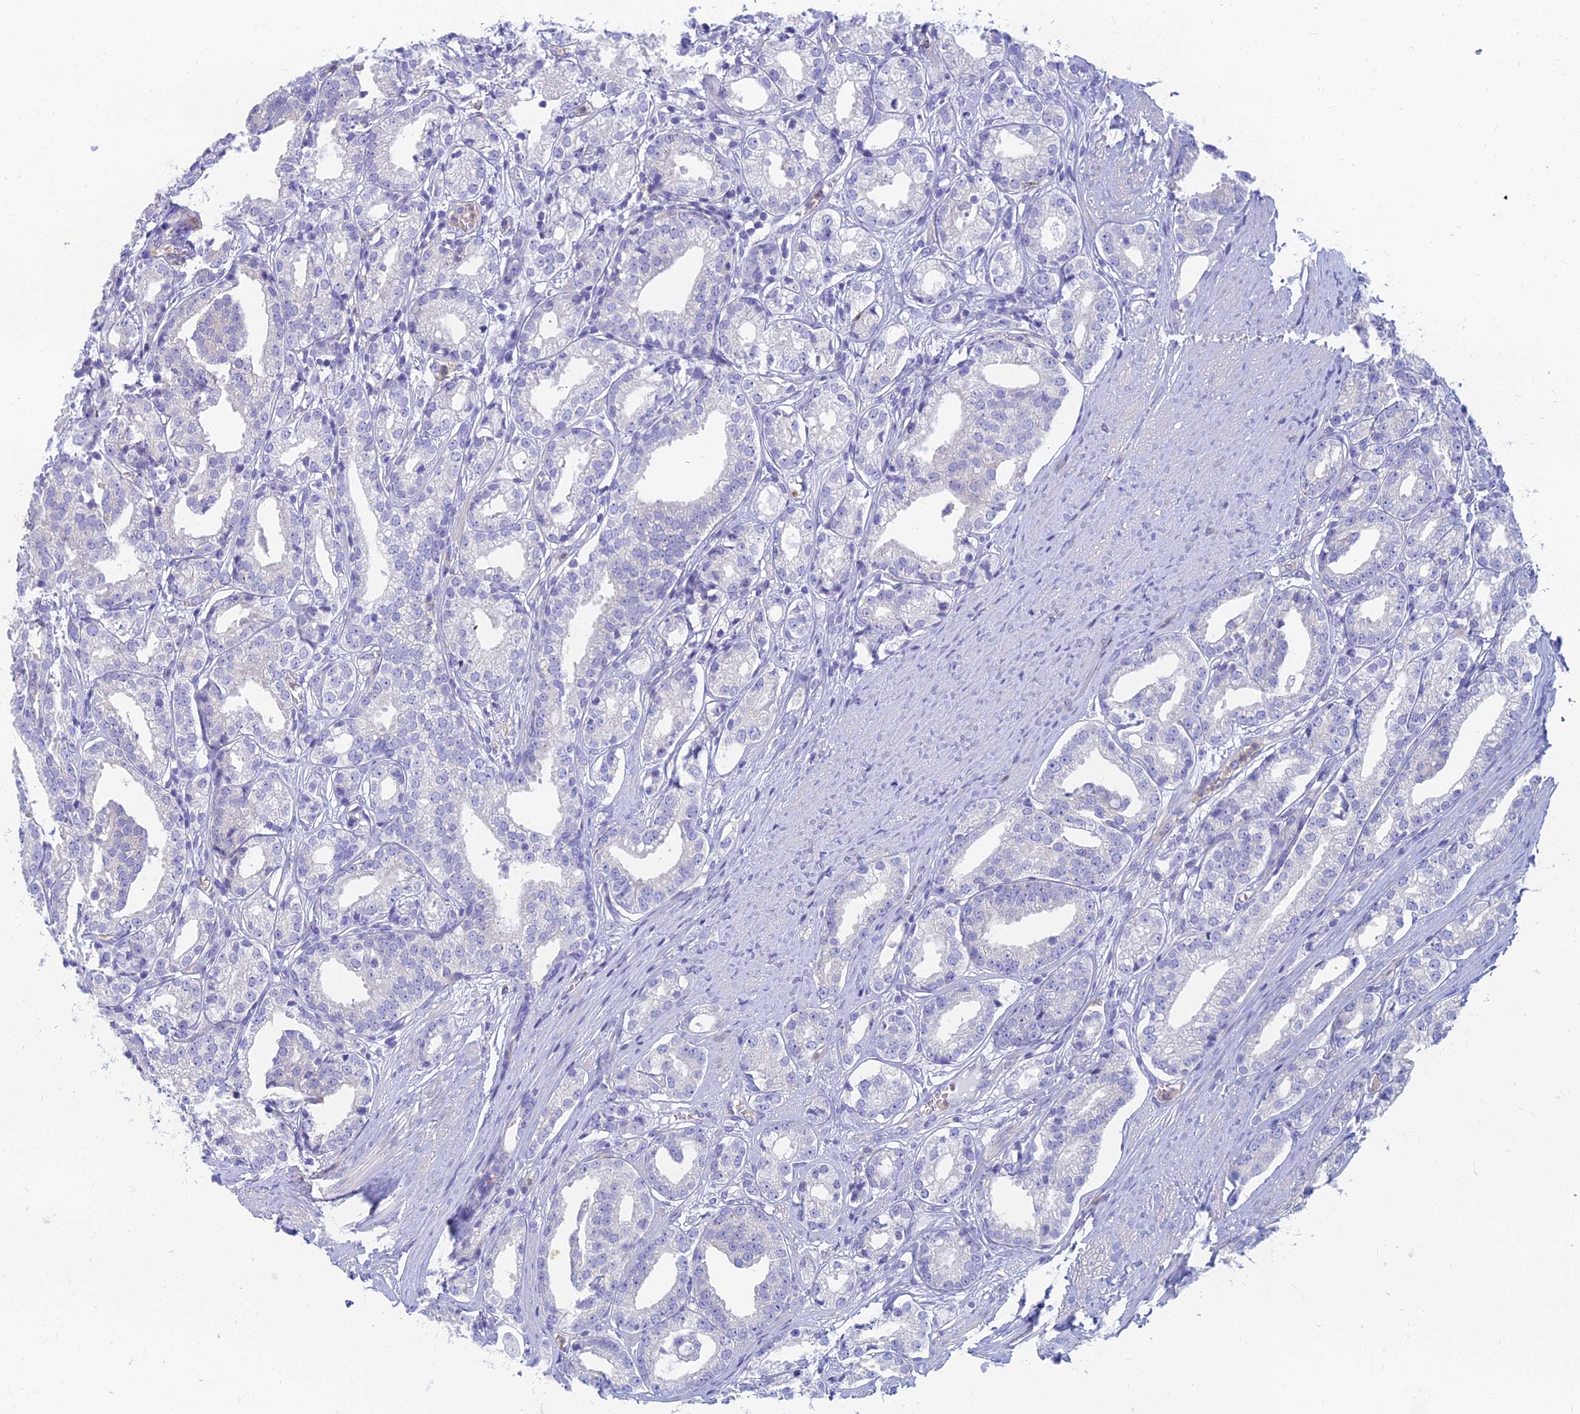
{"staining": {"intensity": "negative", "quantity": "none", "location": "none"}, "tissue": "prostate cancer", "cell_type": "Tumor cells", "image_type": "cancer", "snomed": [{"axis": "morphology", "description": "Adenocarcinoma, High grade"}, {"axis": "topography", "description": "Prostate"}], "caption": "Prostate cancer (adenocarcinoma (high-grade)) stained for a protein using IHC exhibits no staining tumor cells.", "gene": "STRN4", "patient": {"sex": "male", "age": 69}}